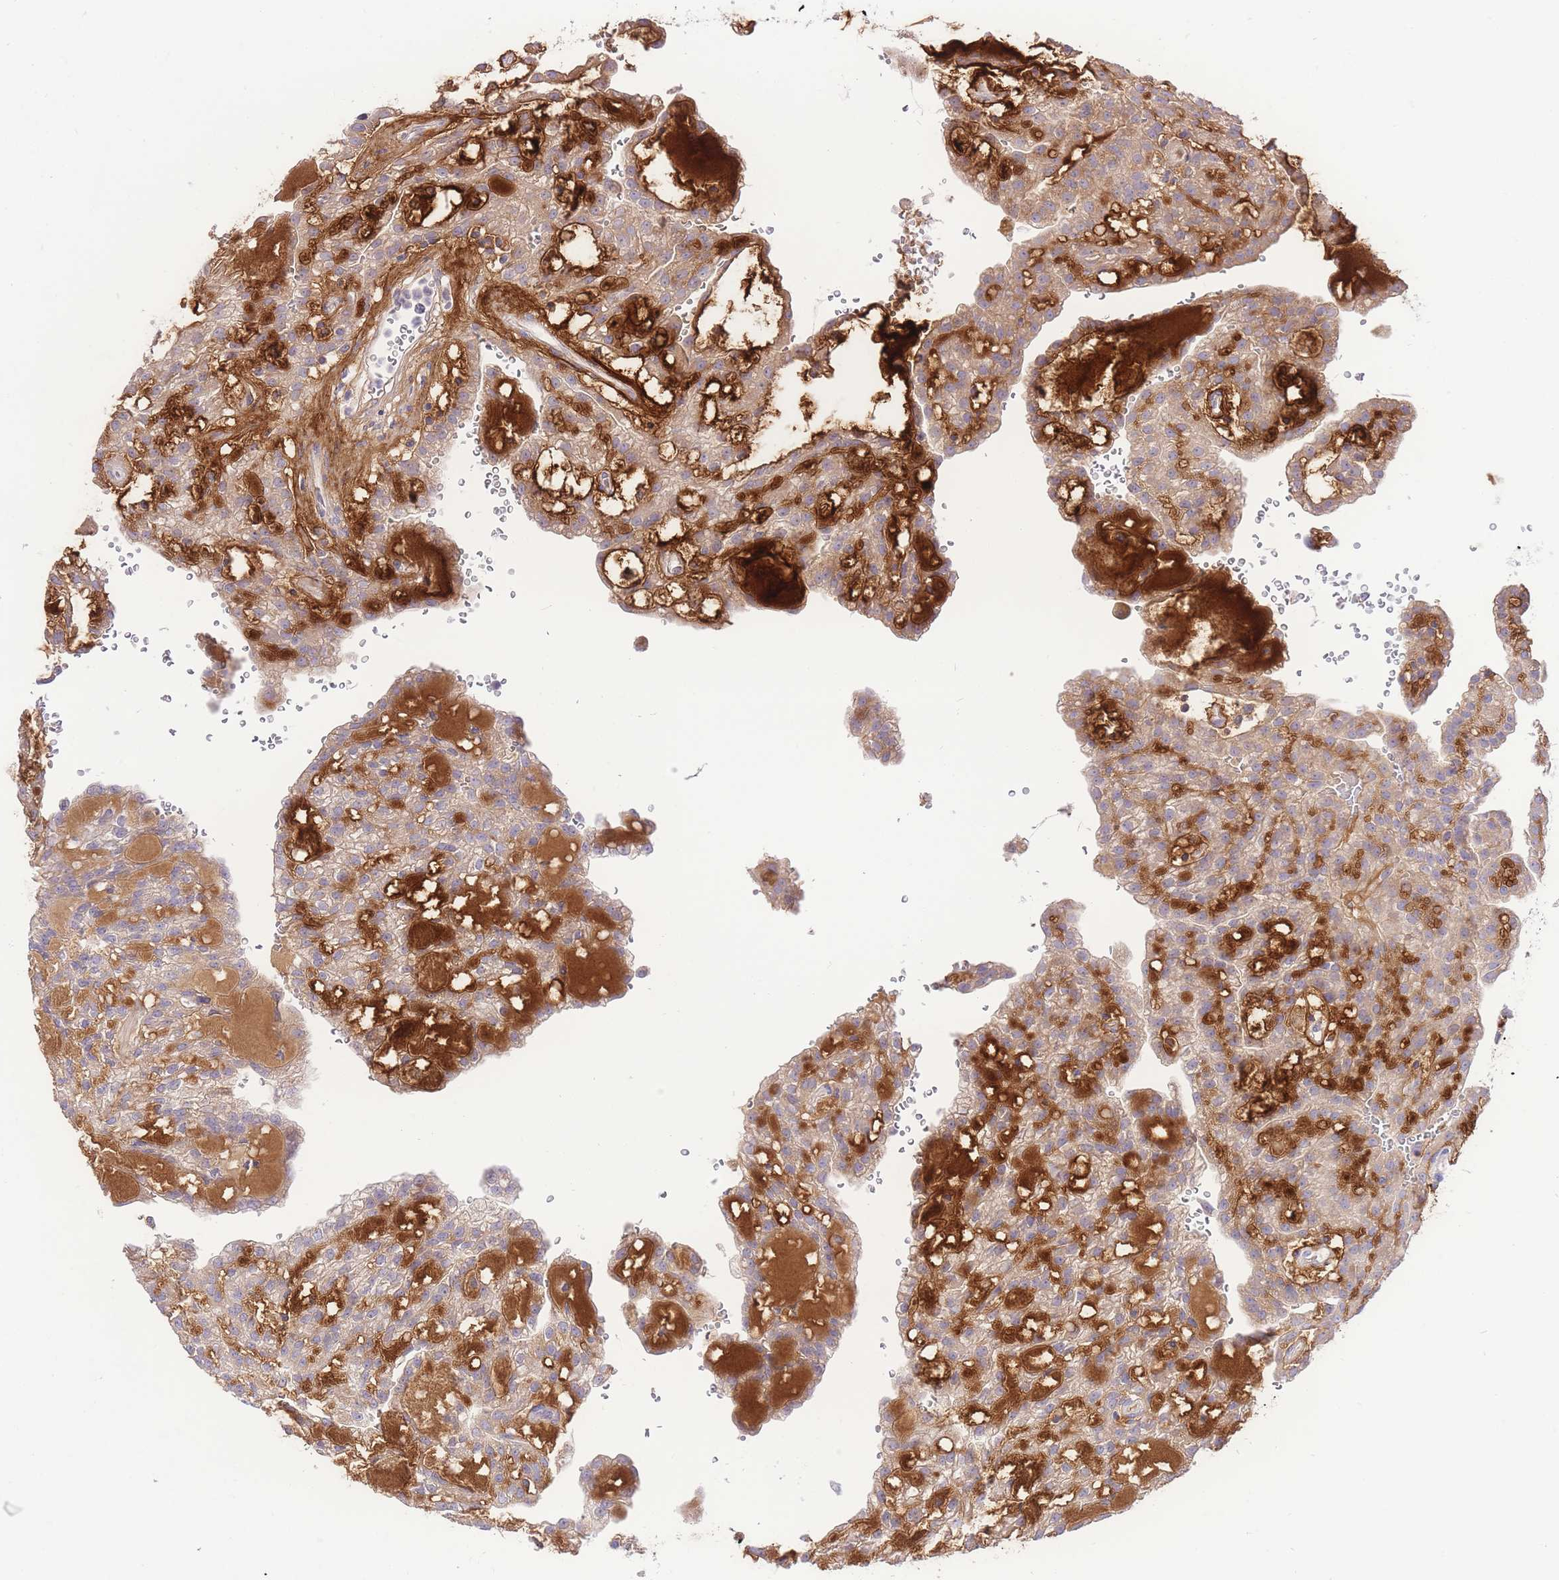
{"staining": {"intensity": "weak", "quantity": "25%-75%", "location": "cytoplasmic/membranous"}, "tissue": "renal cancer", "cell_type": "Tumor cells", "image_type": "cancer", "snomed": [{"axis": "morphology", "description": "Adenocarcinoma, NOS"}, {"axis": "topography", "description": "Kidney"}], "caption": "Immunohistochemical staining of human renal cancer (adenocarcinoma) exhibits low levels of weak cytoplasmic/membranous expression in approximately 25%-75% of tumor cells. (IHC, brightfield microscopy, high magnification).", "gene": "LIPH", "patient": {"sex": "male", "age": 63}}